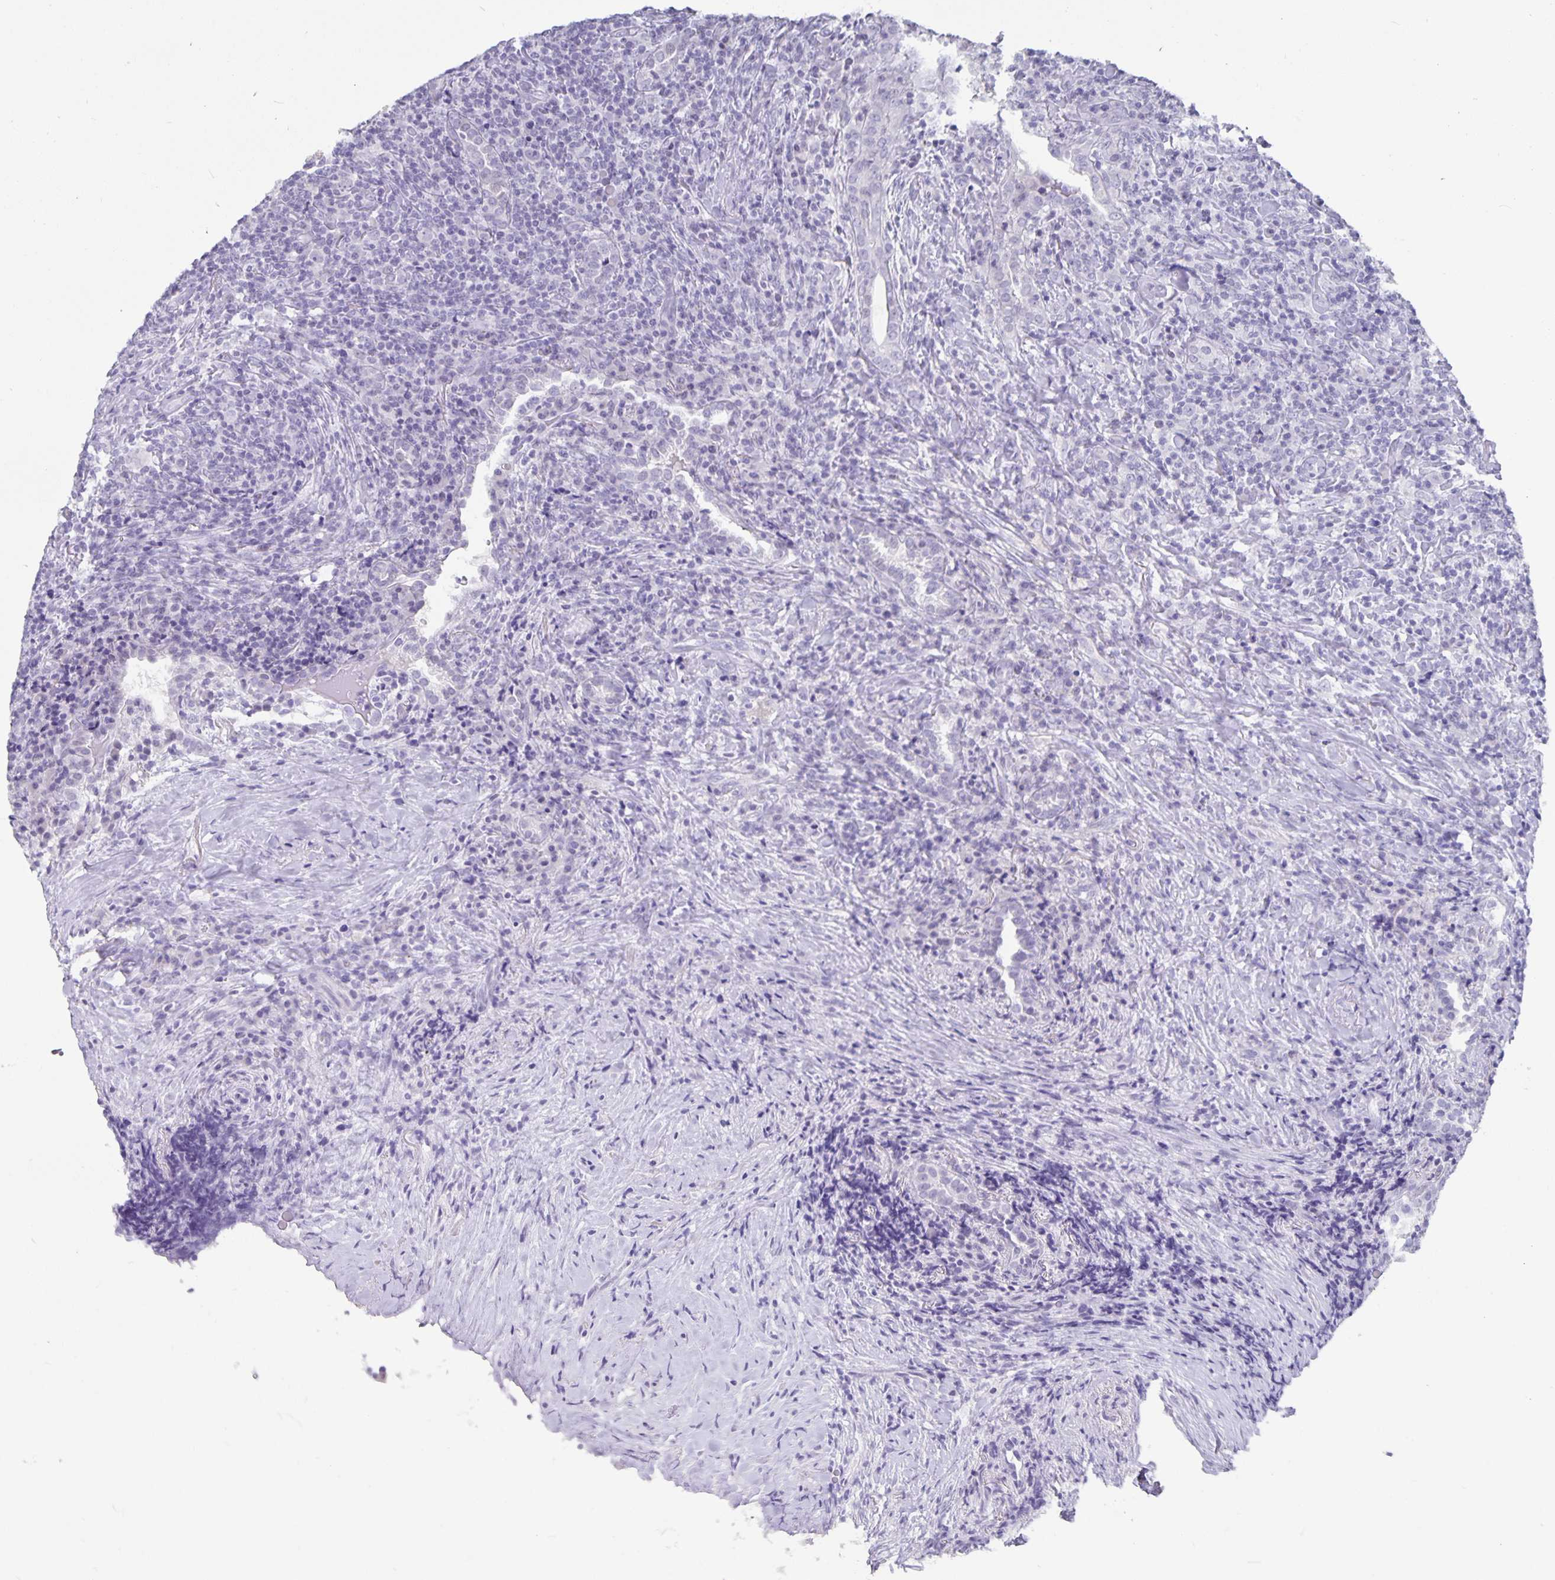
{"staining": {"intensity": "negative", "quantity": "none", "location": "none"}, "tissue": "lymphoma", "cell_type": "Tumor cells", "image_type": "cancer", "snomed": [{"axis": "morphology", "description": "Hodgkin's disease, NOS"}, {"axis": "topography", "description": "Lung"}], "caption": "The histopathology image demonstrates no staining of tumor cells in lymphoma.", "gene": "OLIG2", "patient": {"sex": "male", "age": 17}}